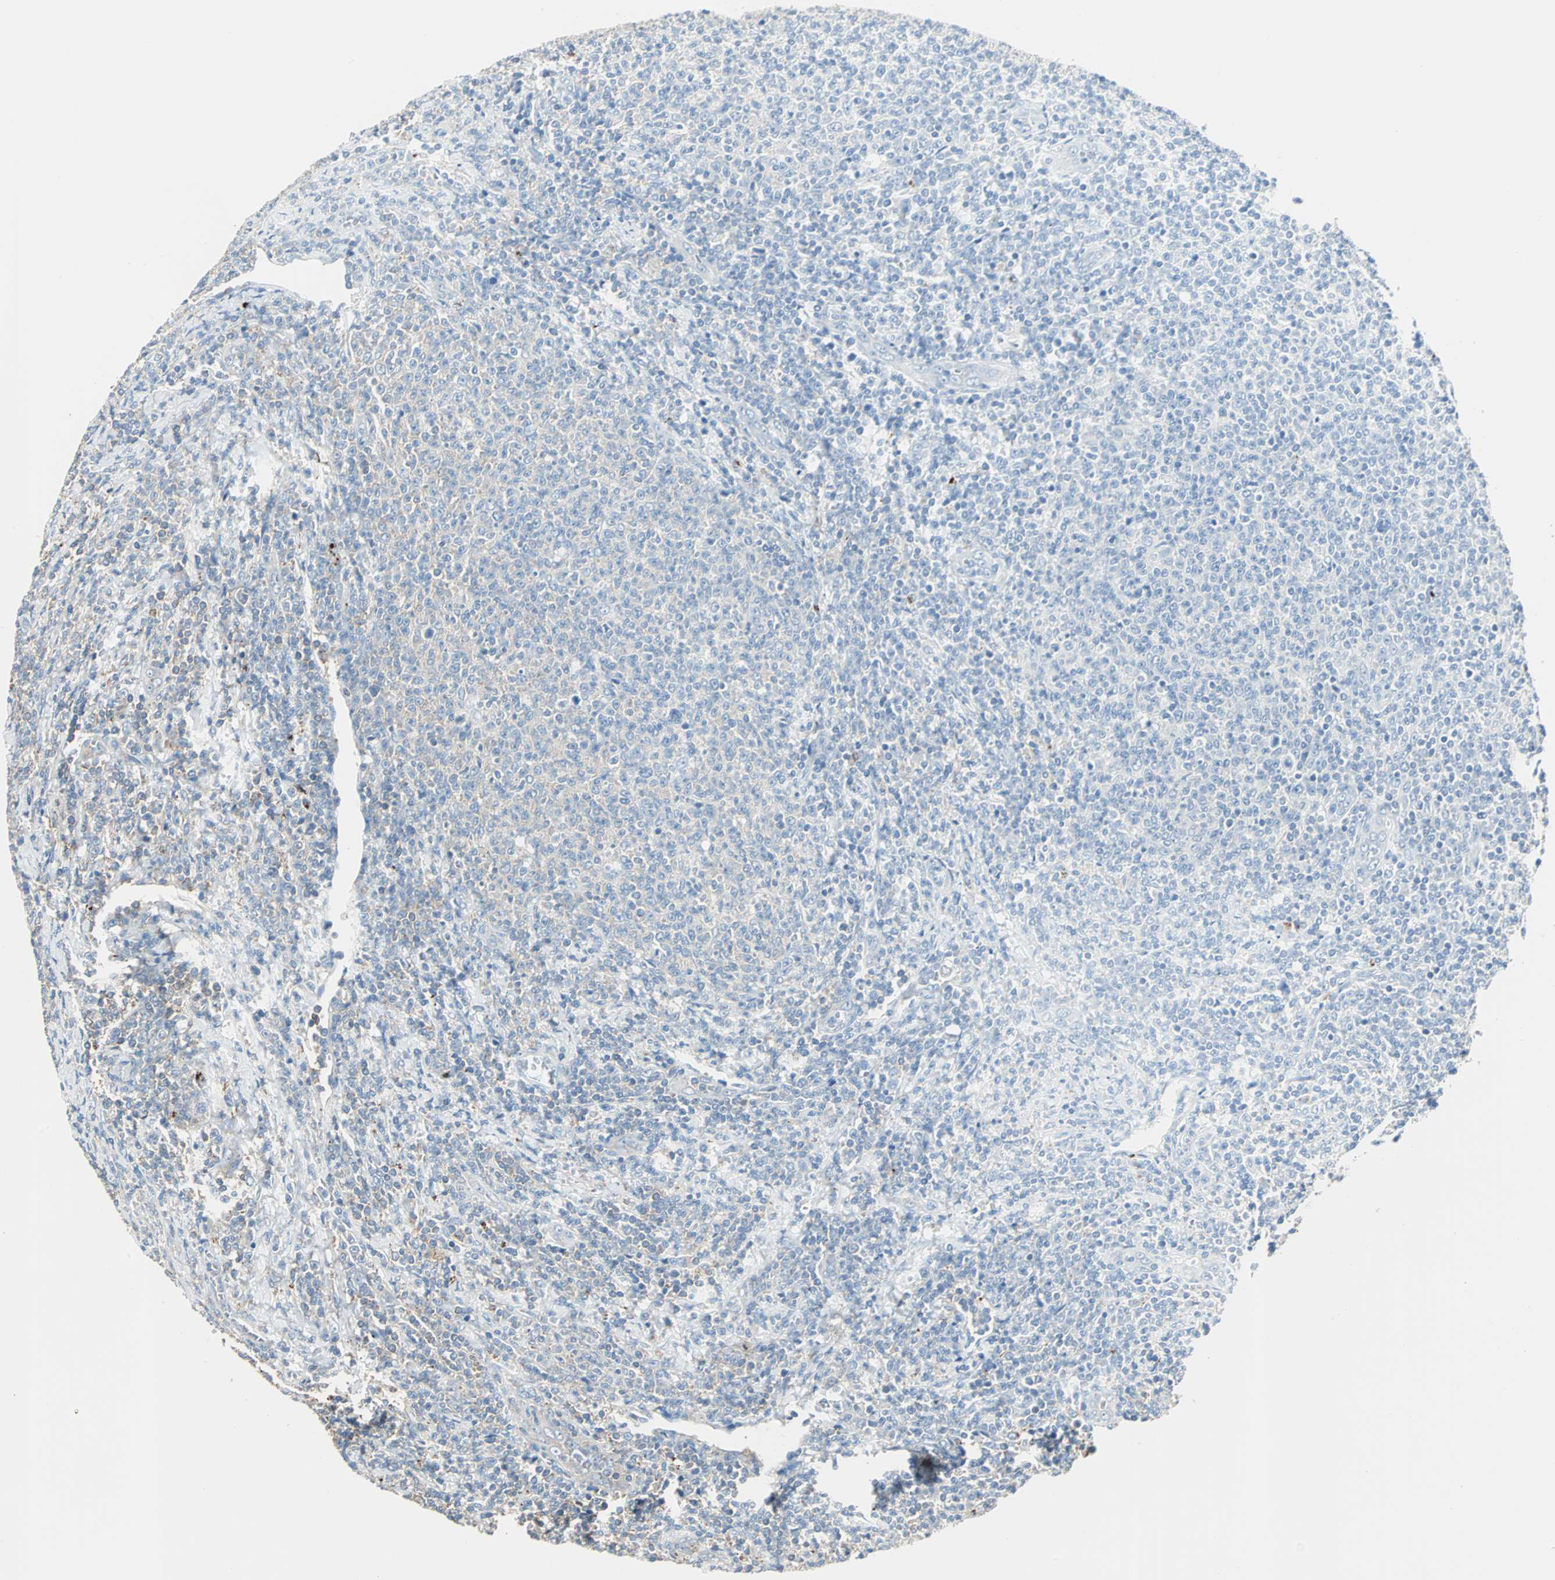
{"staining": {"intensity": "weak", "quantity": "25%-75%", "location": "cytoplasmic/membranous"}, "tissue": "lymphoma", "cell_type": "Tumor cells", "image_type": "cancer", "snomed": [{"axis": "morphology", "description": "Malignant lymphoma, non-Hodgkin's type, Low grade"}, {"axis": "topography", "description": "Lymph node"}], "caption": "Malignant lymphoma, non-Hodgkin's type (low-grade) tissue shows weak cytoplasmic/membranous expression in approximately 25%-75% of tumor cells", "gene": "RELA", "patient": {"sex": "male", "age": 66}}